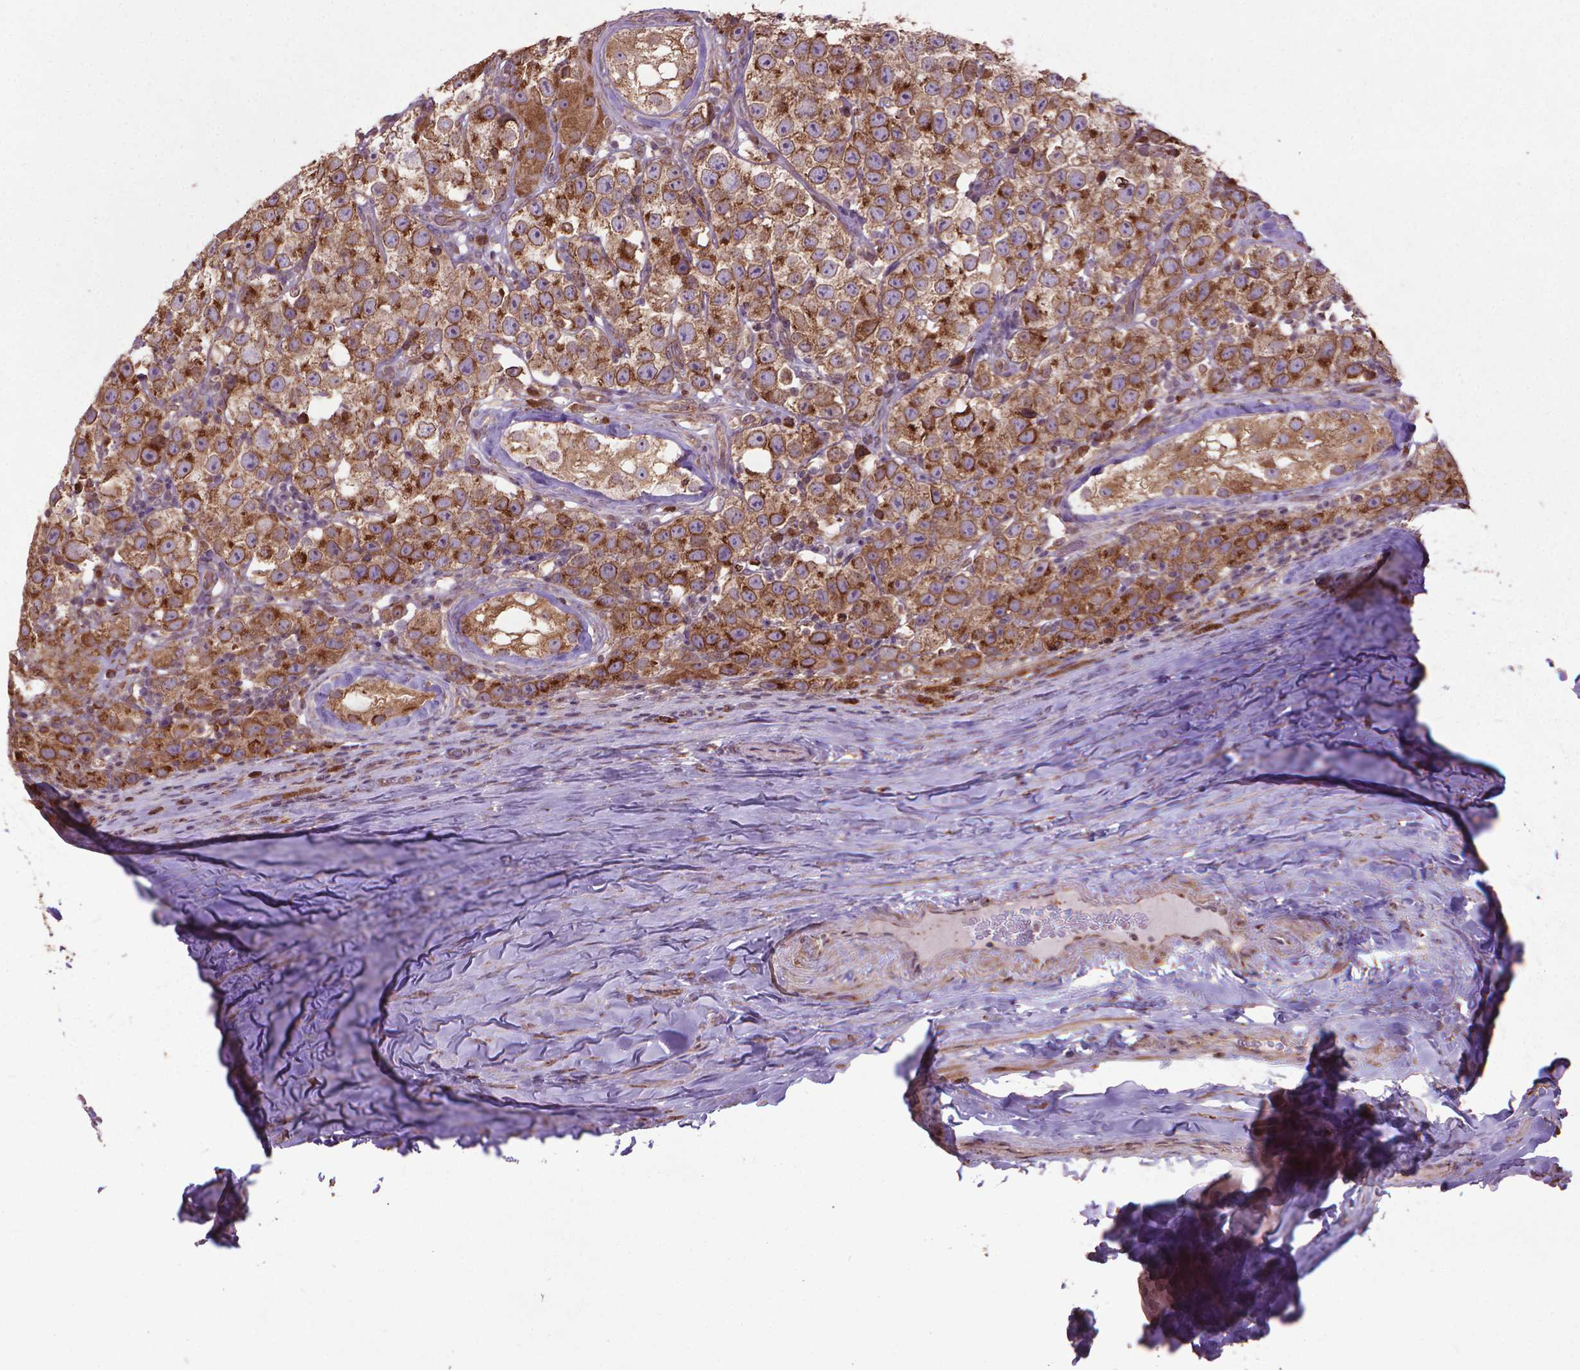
{"staining": {"intensity": "strong", "quantity": ">75%", "location": "cytoplasmic/membranous"}, "tissue": "testis cancer", "cell_type": "Tumor cells", "image_type": "cancer", "snomed": [{"axis": "morphology", "description": "Seminoma, NOS"}, {"axis": "topography", "description": "Testis"}], "caption": "Immunohistochemical staining of testis cancer shows high levels of strong cytoplasmic/membranous protein expression in about >75% of tumor cells. (IHC, brightfield microscopy, high magnification).", "gene": "GAS1", "patient": {"sex": "male", "age": 34}}